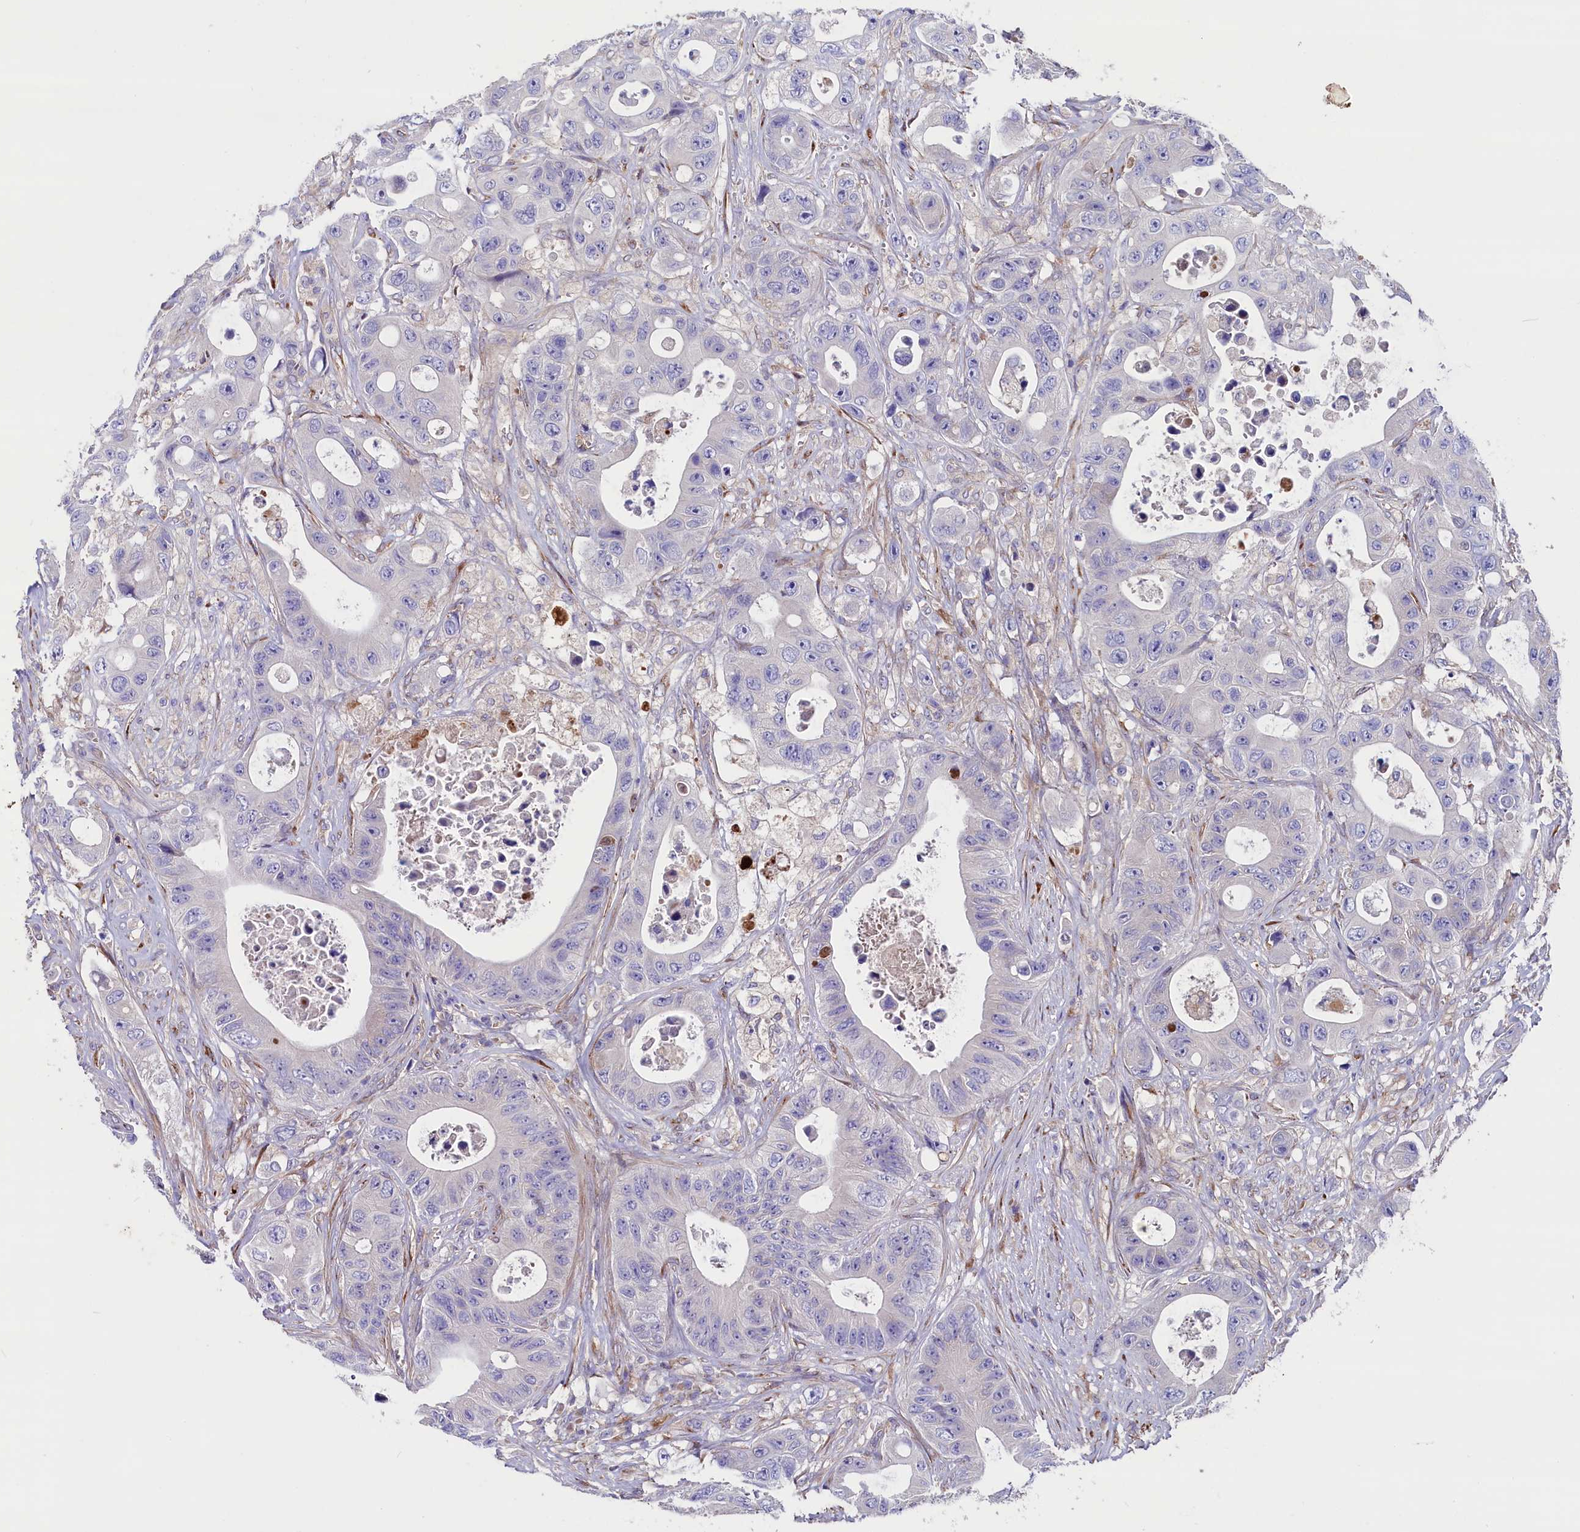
{"staining": {"intensity": "negative", "quantity": "none", "location": "none"}, "tissue": "colorectal cancer", "cell_type": "Tumor cells", "image_type": "cancer", "snomed": [{"axis": "morphology", "description": "Adenocarcinoma, NOS"}, {"axis": "topography", "description": "Colon"}], "caption": "Human colorectal cancer stained for a protein using immunohistochemistry (IHC) exhibits no expression in tumor cells.", "gene": "GPR108", "patient": {"sex": "female", "age": 46}}